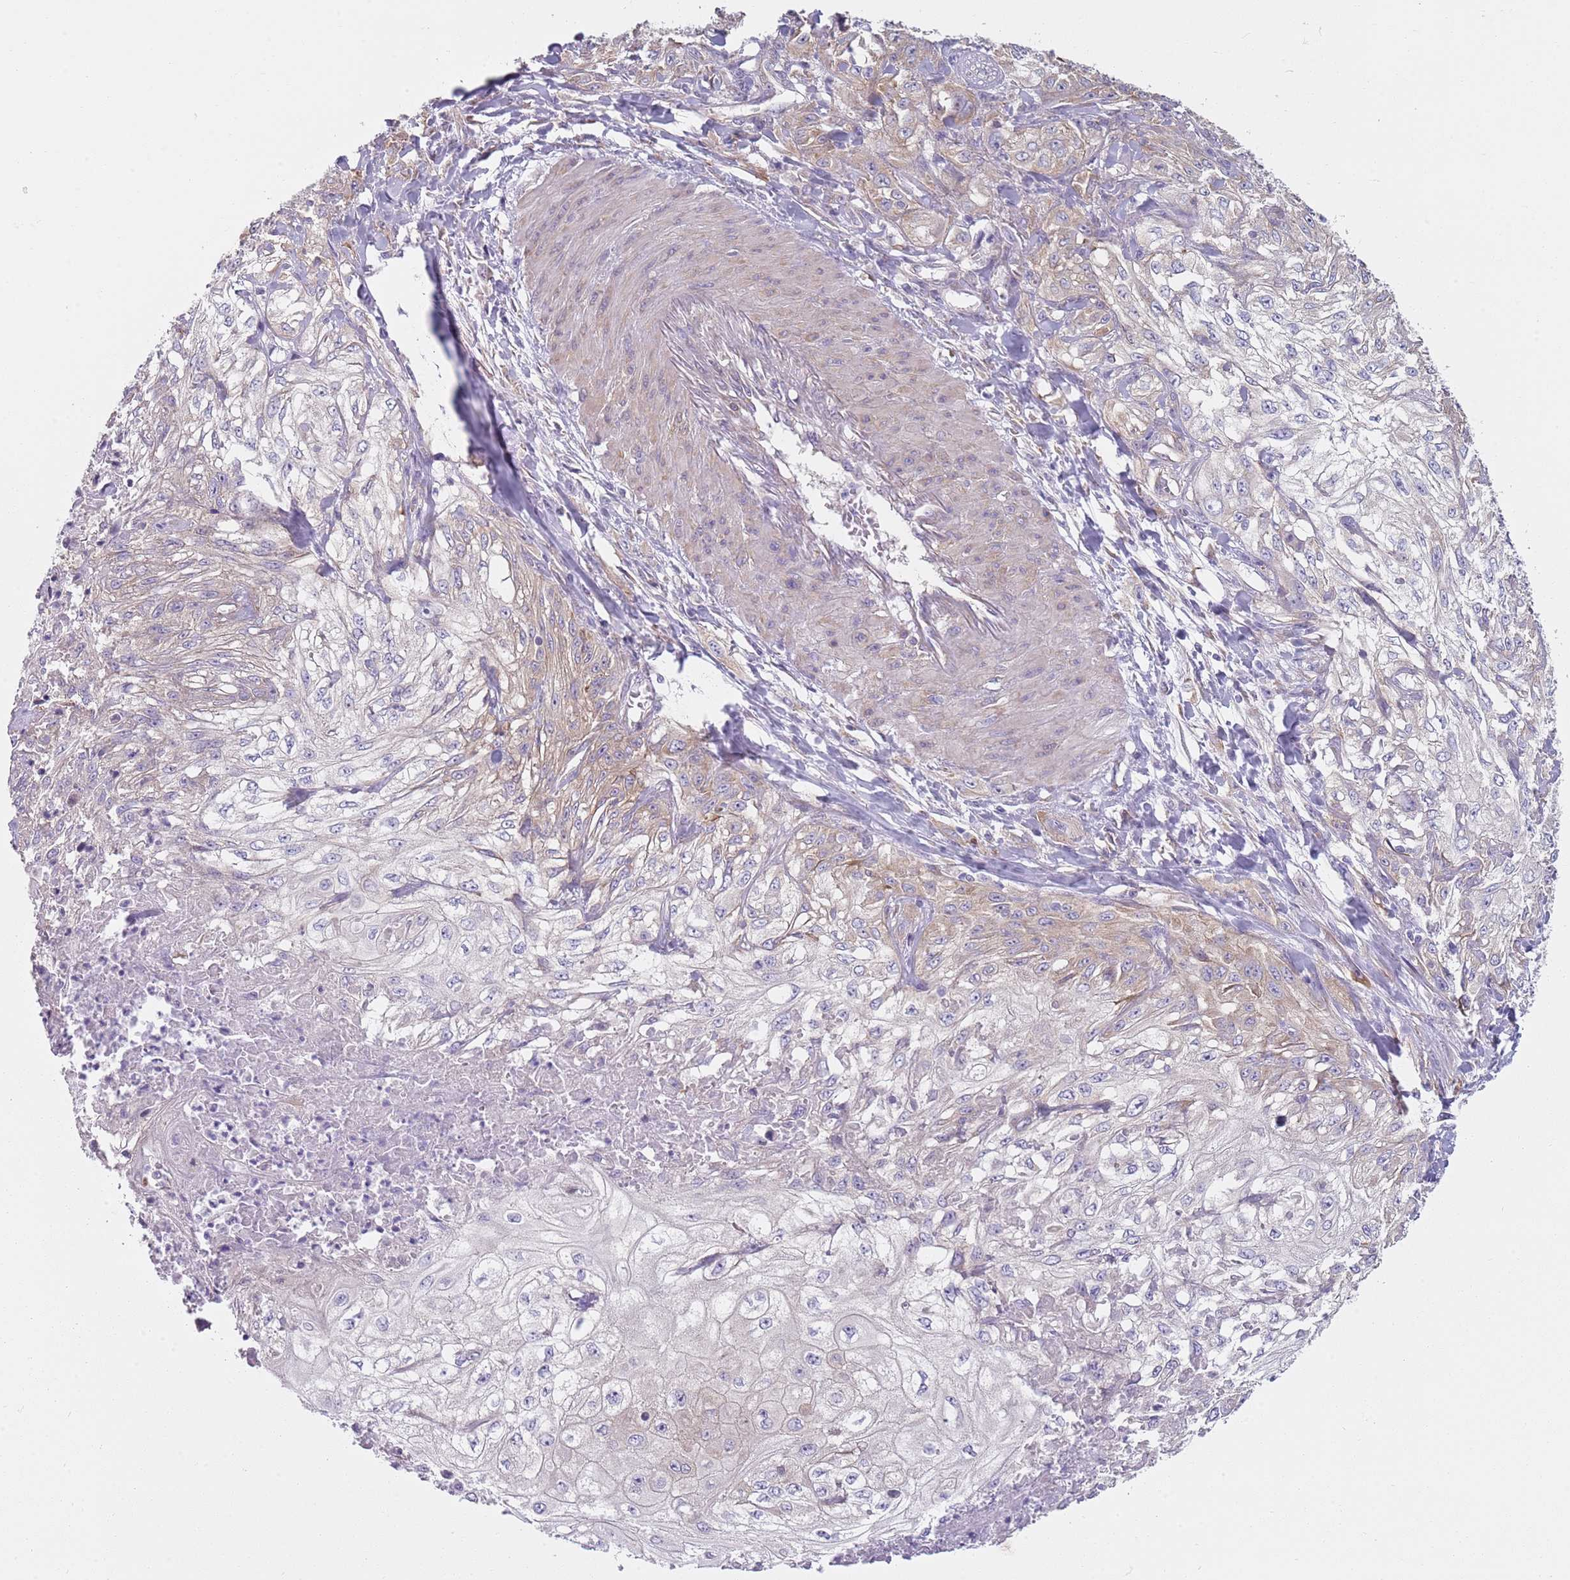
{"staining": {"intensity": "weak", "quantity": "<25%", "location": "cytoplasmic/membranous"}, "tissue": "skin cancer", "cell_type": "Tumor cells", "image_type": "cancer", "snomed": [{"axis": "morphology", "description": "Squamous cell carcinoma, NOS"}, {"axis": "morphology", "description": "Squamous cell carcinoma, metastatic, NOS"}, {"axis": "topography", "description": "Skin"}, {"axis": "topography", "description": "Lymph node"}], "caption": "DAB immunohistochemical staining of human skin cancer (metastatic squamous cell carcinoma) exhibits no significant staining in tumor cells. (Stains: DAB (3,3'-diaminobenzidine) immunohistochemistry (IHC) with hematoxylin counter stain, Microscopy: brightfield microscopy at high magnification).", "gene": "SLC26A6", "patient": {"sex": "male", "age": 75}}